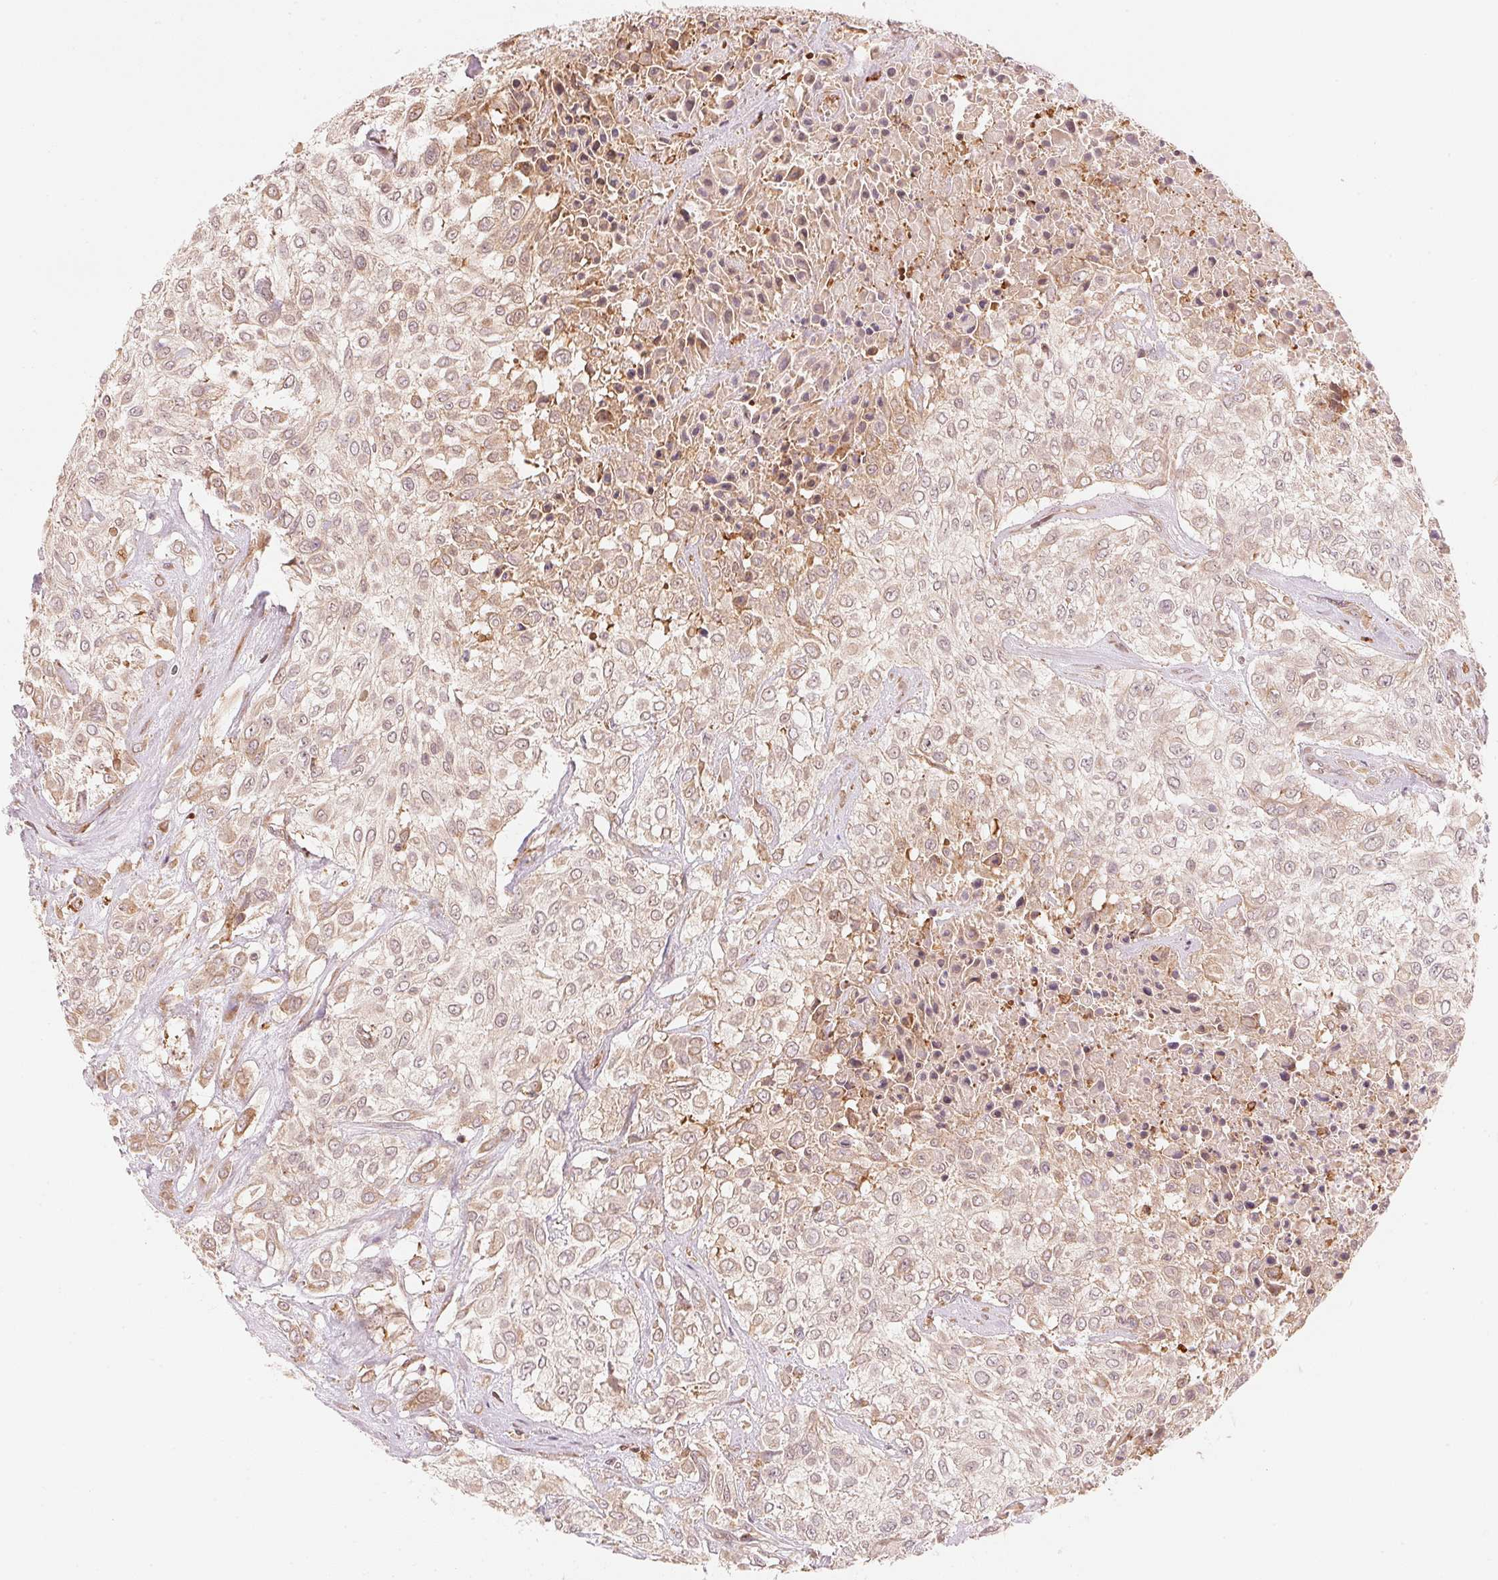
{"staining": {"intensity": "weak", "quantity": "25%-75%", "location": "cytoplasmic/membranous"}, "tissue": "urothelial cancer", "cell_type": "Tumor cells", "image_type": "cancer", "snomed": [{"axis": "morphology", "description": "Urothelial carcinoma, High grade"}, {"axis": "topography", "description": "Urinary bladder"}], "caption": "This image exhibits high-grade urothelial carcinoma stained with IHC to label a protein in brown. The cytoplasmic/membranous of tumor cells show weak positivity for the protein. Nuclei are counter-stained blue.", "gene": "PRKN", "patient": {"sex": "male", "age": 57}}